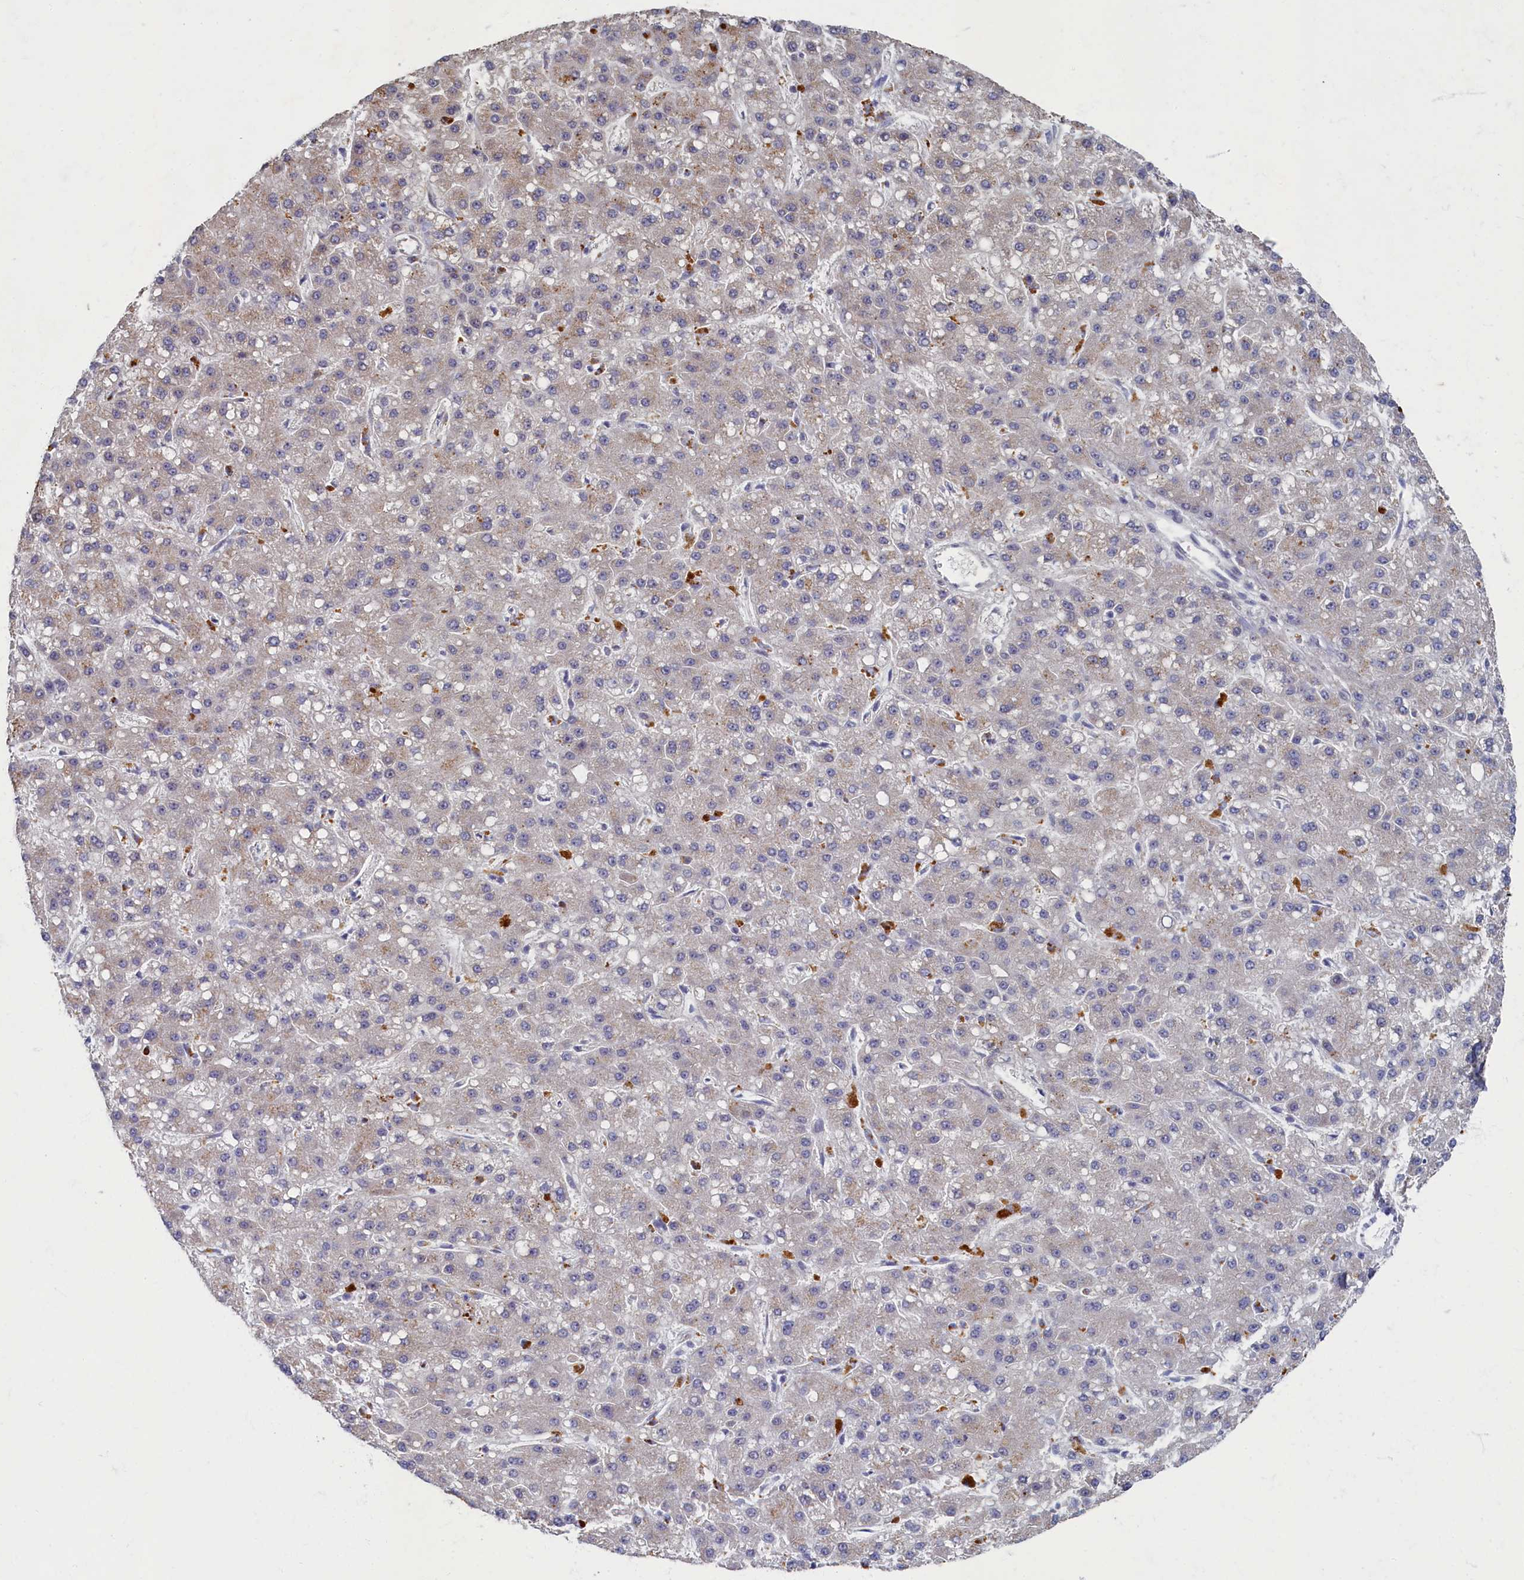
{"staining": {"intensity": "weak", "quantity": "<25%", "location": "cytoplasmic/membranous"}, "tissue": "liver cancer", "cell_type": "Tumor cells", "image_type": "cancer", "snomed": [{"axis": "morphology", "description": "Carcinoma, Hepatocellular, NOS"}, {"axis": "topography", "description": "Liver"}], "caption": "Protein analysis of liver cancer reveals no significant positivity in tumor cells.", "gene": "HUNK", "patient": {"sex": "male", "age": 67}}